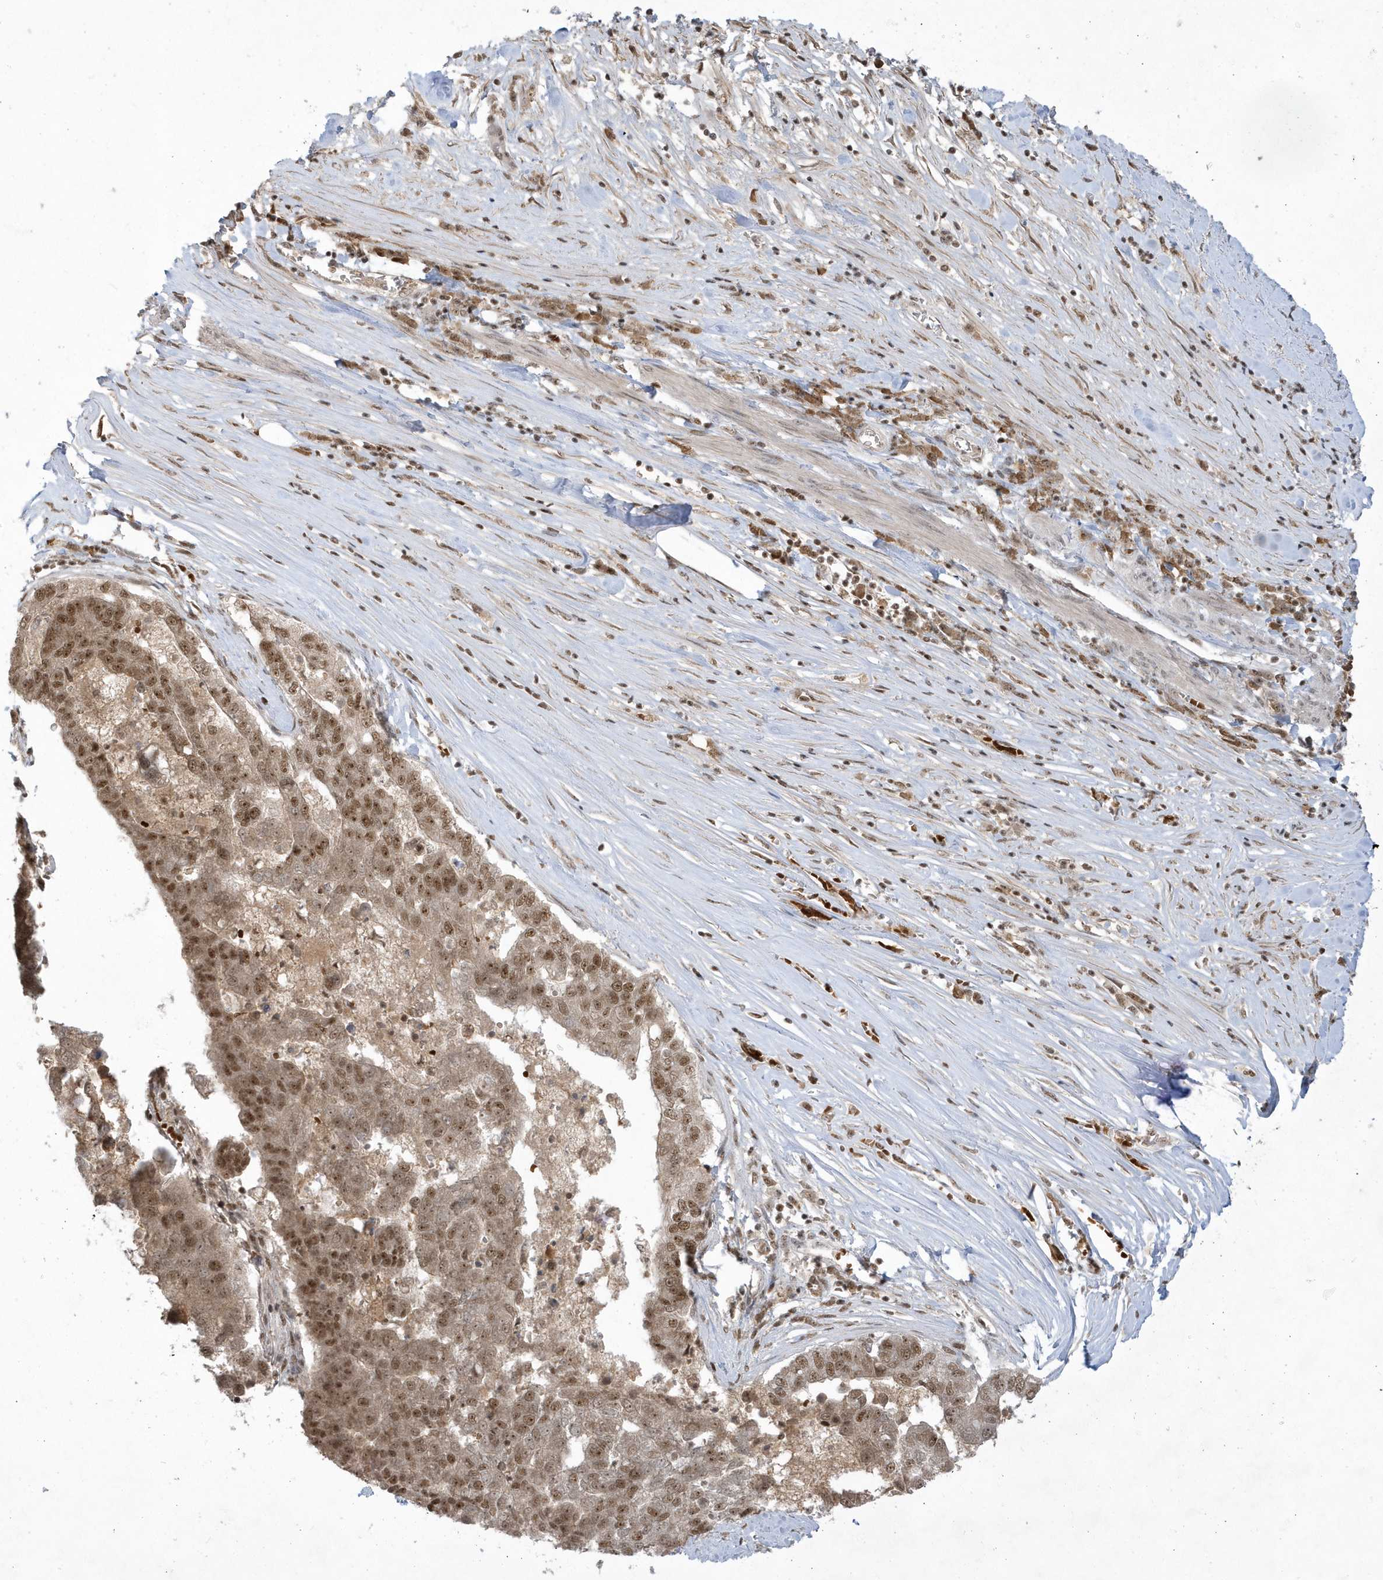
{"staining": {"intensity": "moderate", "quantity": ">75%", "location": "nuclear"}, "tissue": "pancreatic cancer", "cell_type": "Tumor cells", "image_type": "cancer", "snomed": [{"axis": "morphology", "description": "Adenocarcinoma, NOS"}, {"axis": "topography", "description": "Pancreas"}], "caption": "Immunohistochemistry (IHC) micrograph of pancreatic cancer stained for a protein (brown), which exhibits medium levels of moderate nuclear positivity in approximately >75% of tumor cells.", "gene": "PPIL2", "patient": {"sex": "female", "age": 61}}